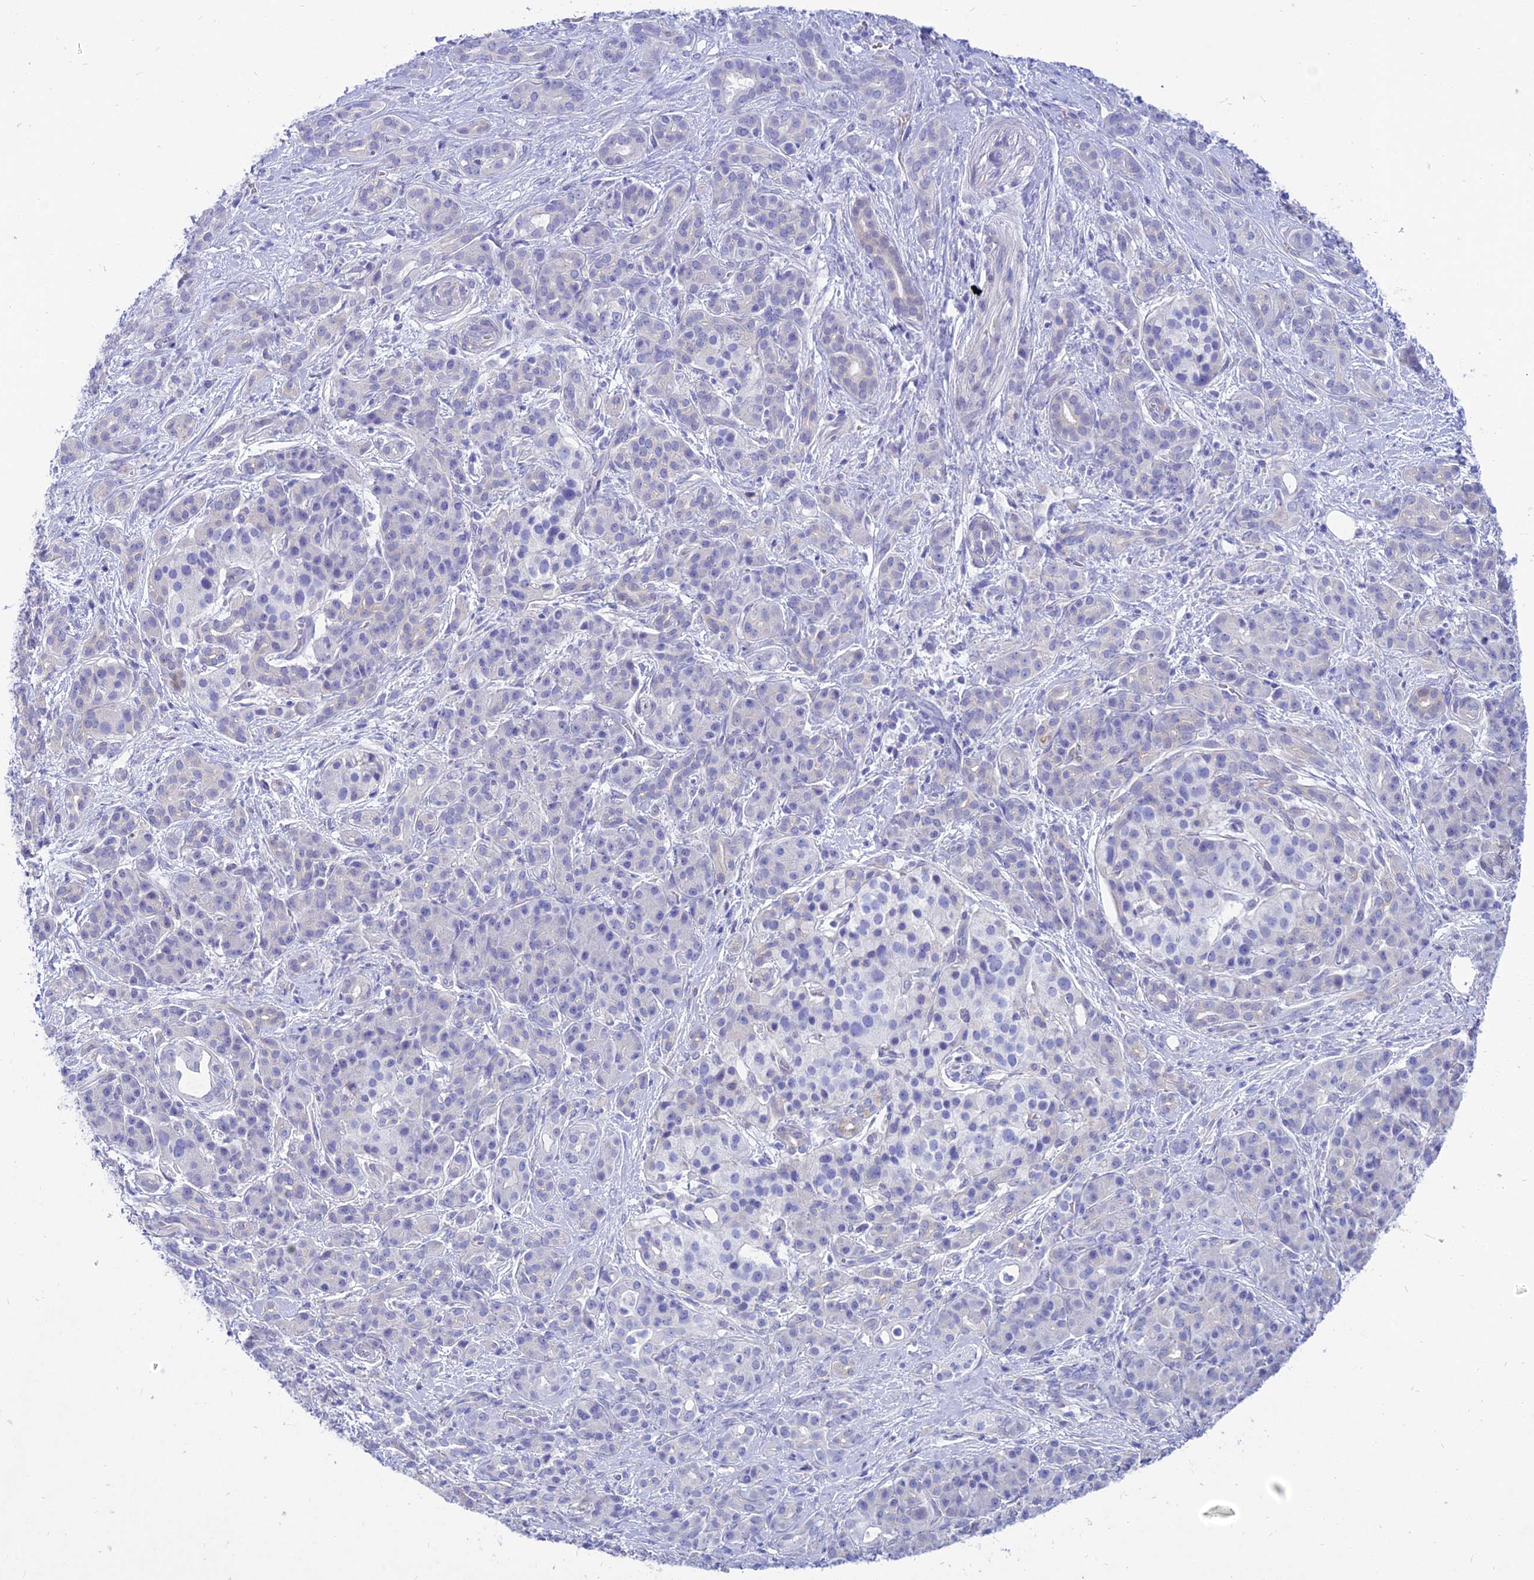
{"staining": {"intensity": "negative", "quantity": "none", "location": "none"}, "tissue": "pancreatic cancer", "cell_type": "Tumor cells", "image_type": "cancer", "snomed": [{"axis": "morphology", "description": "Adenocarcinoma, NOS"}, {"axis": "topography", "description": "Pancreas"}], "caption": "IHC photomicrograph of neoplastic tissue: pancreatic adenocarcinoma stained with DAB (3,3'-diaminobenzidine) demonstrates no significant protein staining in tumor cells.", "gene": "TAC3", "patient": {"sex": "male", "age": 57}}